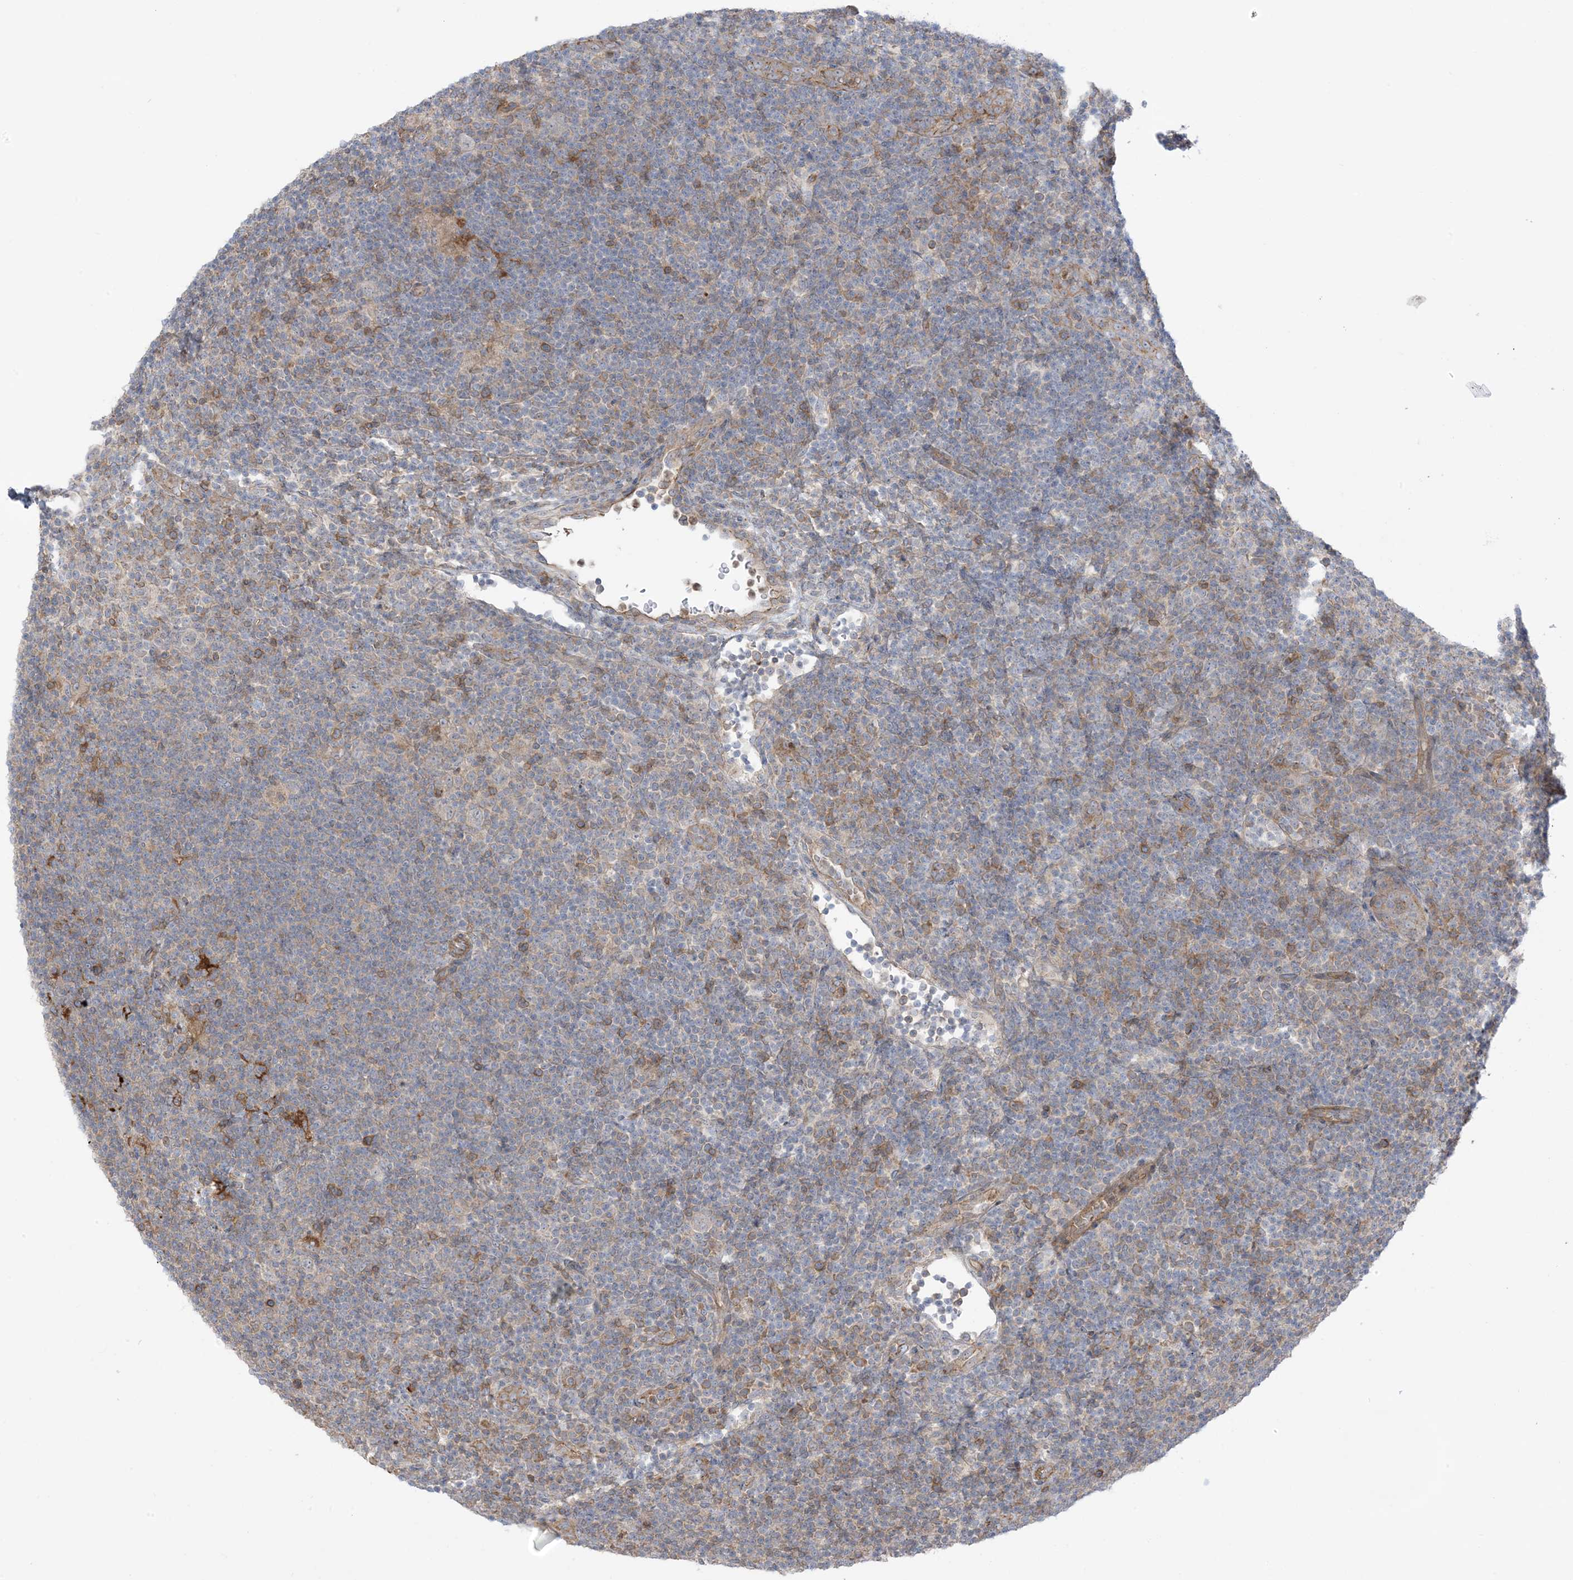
{"staining": {"intensity": "weak", "quantity": "<25%", "location": "cytoplasmic/membranous"}, "tissue": "lymphoma", "cell_type": "Tumor cells", "image_type": "cancer", "snomed": [{"axis": "morphology", "description": "Hodgkin's disease, NOS"}, {"axis": "topography", "description": "Lymph node"}], "caption": "Immunohistochemical staining of human lymphoma demonstrates no significant expression in tumor cells. (DAB (3,3'-diaminobenzidine) IHC, high magnification).", "gene": "ICMT", "patient": {"sex": "female", "age": 57}}